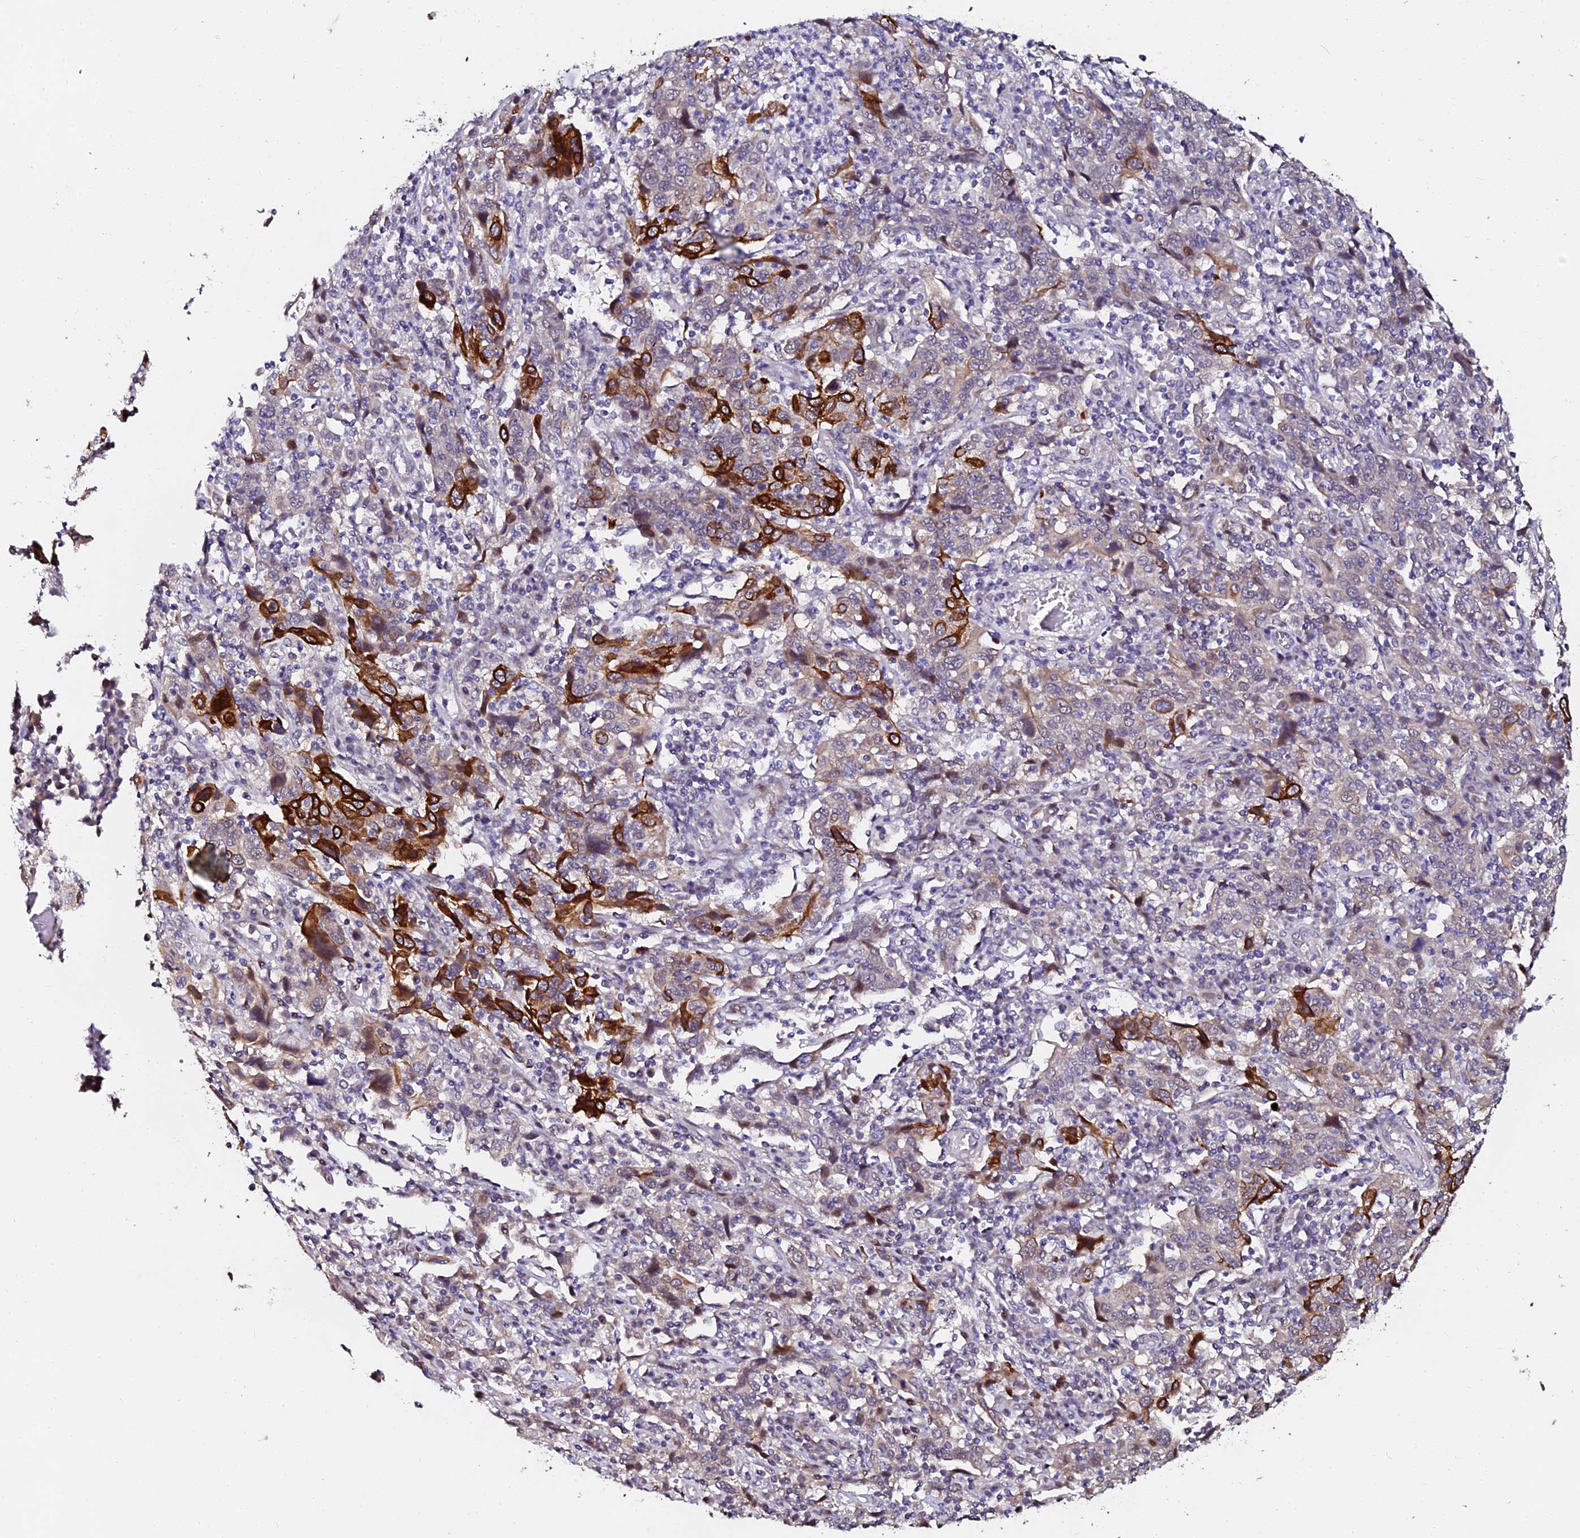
{"staining": {"intensity": "strong", "quantity": "<25%", "location": "cytoplasmic/membranous"}, "tissue": "cervical cancer", "cell_type": "Tumor cells", "image_type": "cancer", "snomed": [{"axis": "morphology", "description": "Squamous cell carcinoma, NOS"}, {"axis": "topography", "description": "Cervix"}], "caption": "High-magnification brightfield microscopy of squamous cell carcinoma (cervical) stained with DAB (brown) and counterstained with hematoxylin (blue). tumor cells exhibit strong cytoplasmic/membranous expression is appreciated in approximately<25% of cells.", "gene": "GPN3", "patient": {"sex": "female", "age": 46}}